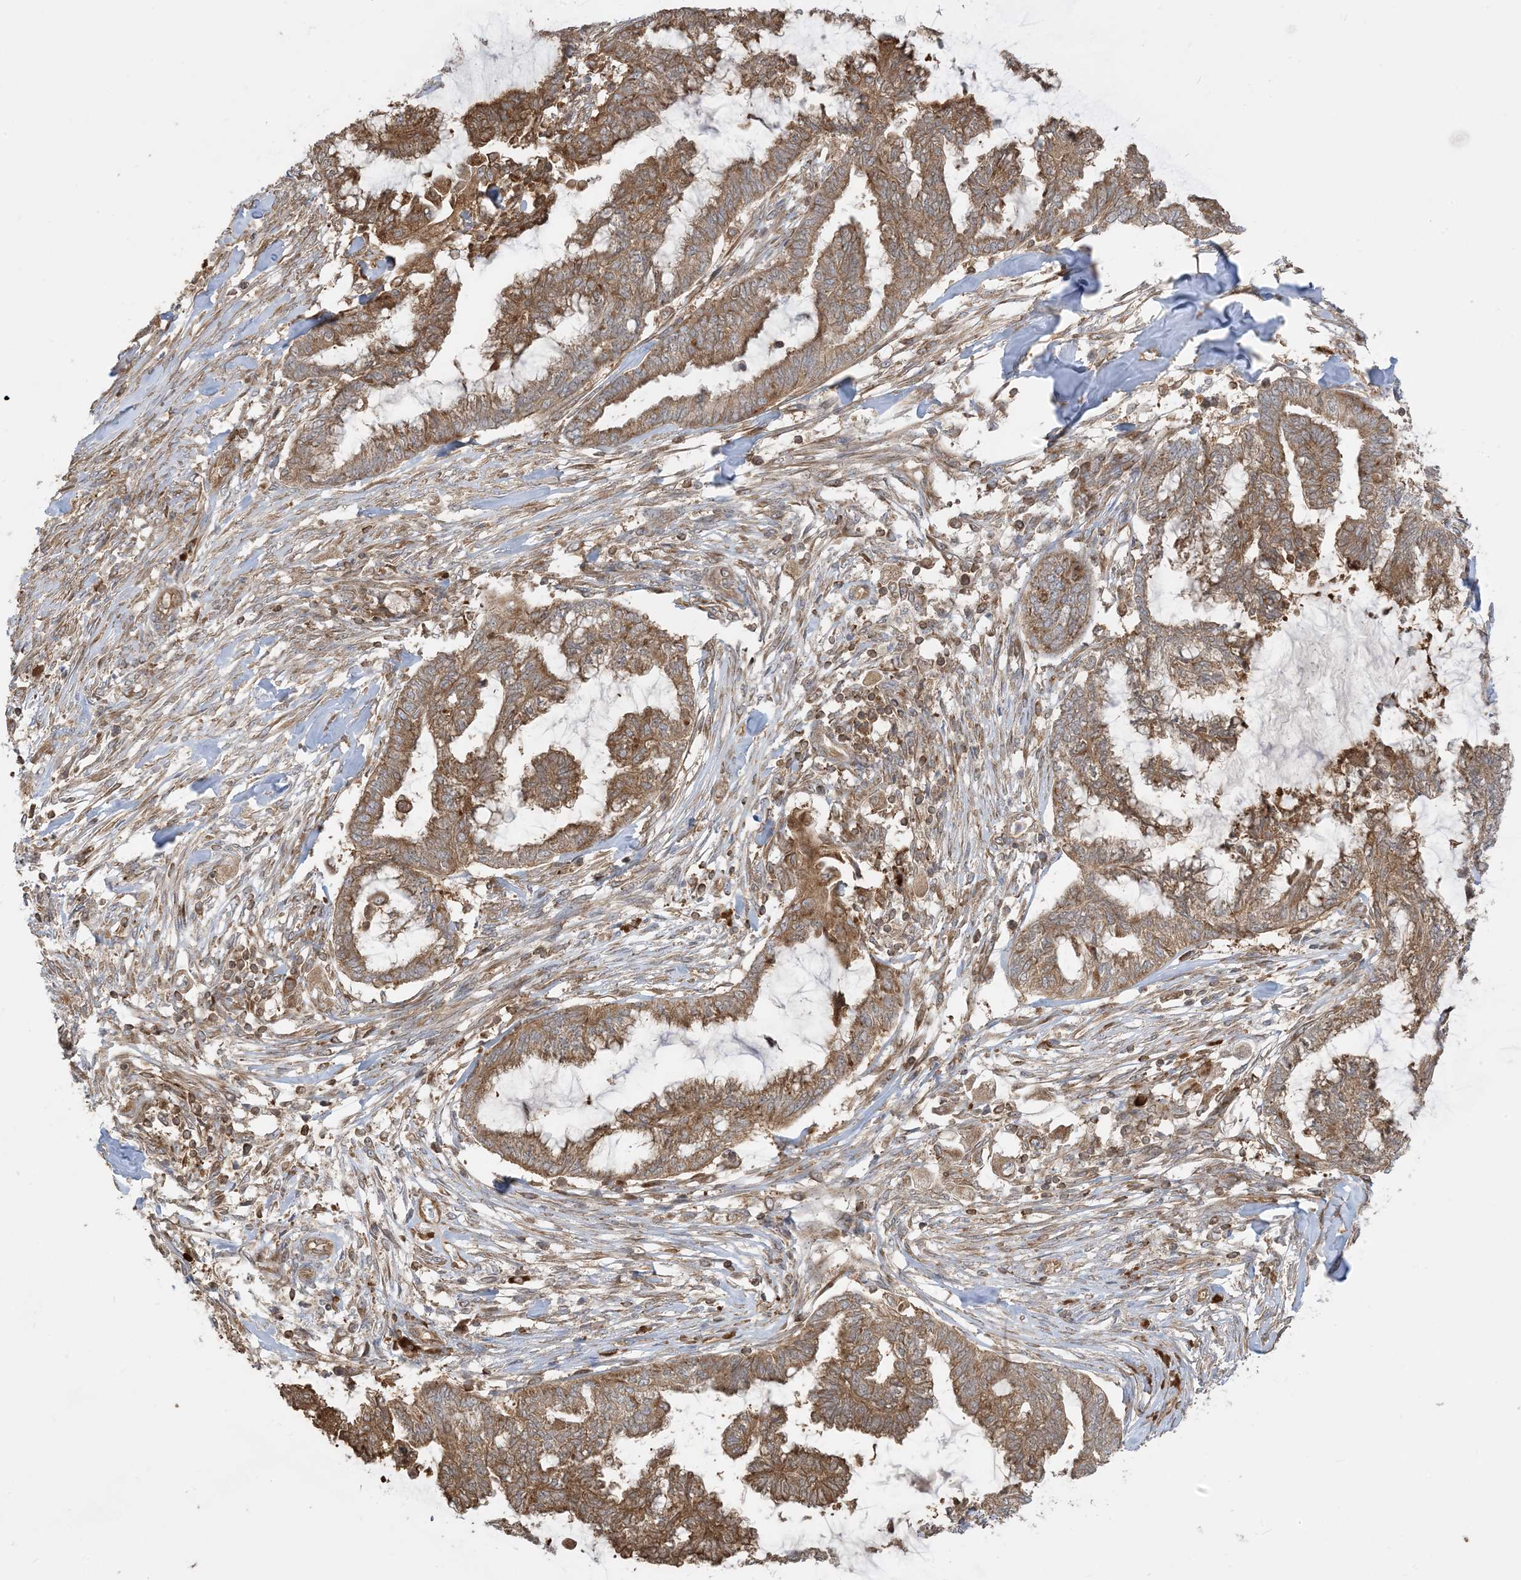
{"staining": {"intensity": "moderate", "quantity": ">75%", "location": "cytoplasmic/membranous"}, "tissue": "endometrial cancer", "cell_type": "Tumor cells", "image_type": "cancer", "snomed": [{"axis": "morphology", "description": "Adenocarcinoma, NOS"}, {"axis": "topography", "description": "Endometrium"}], "caption": "High-magnification brightfield microscopy of endometrial cancer stained with DAB (brown) and counterstained with hematoxylin (blue). tumor cells exhibit moderate cytoplasmic/membranous staining is present in about>75% of cells.", "gene": "SRP72", "patient": {"sex": "female", "age": 86}}